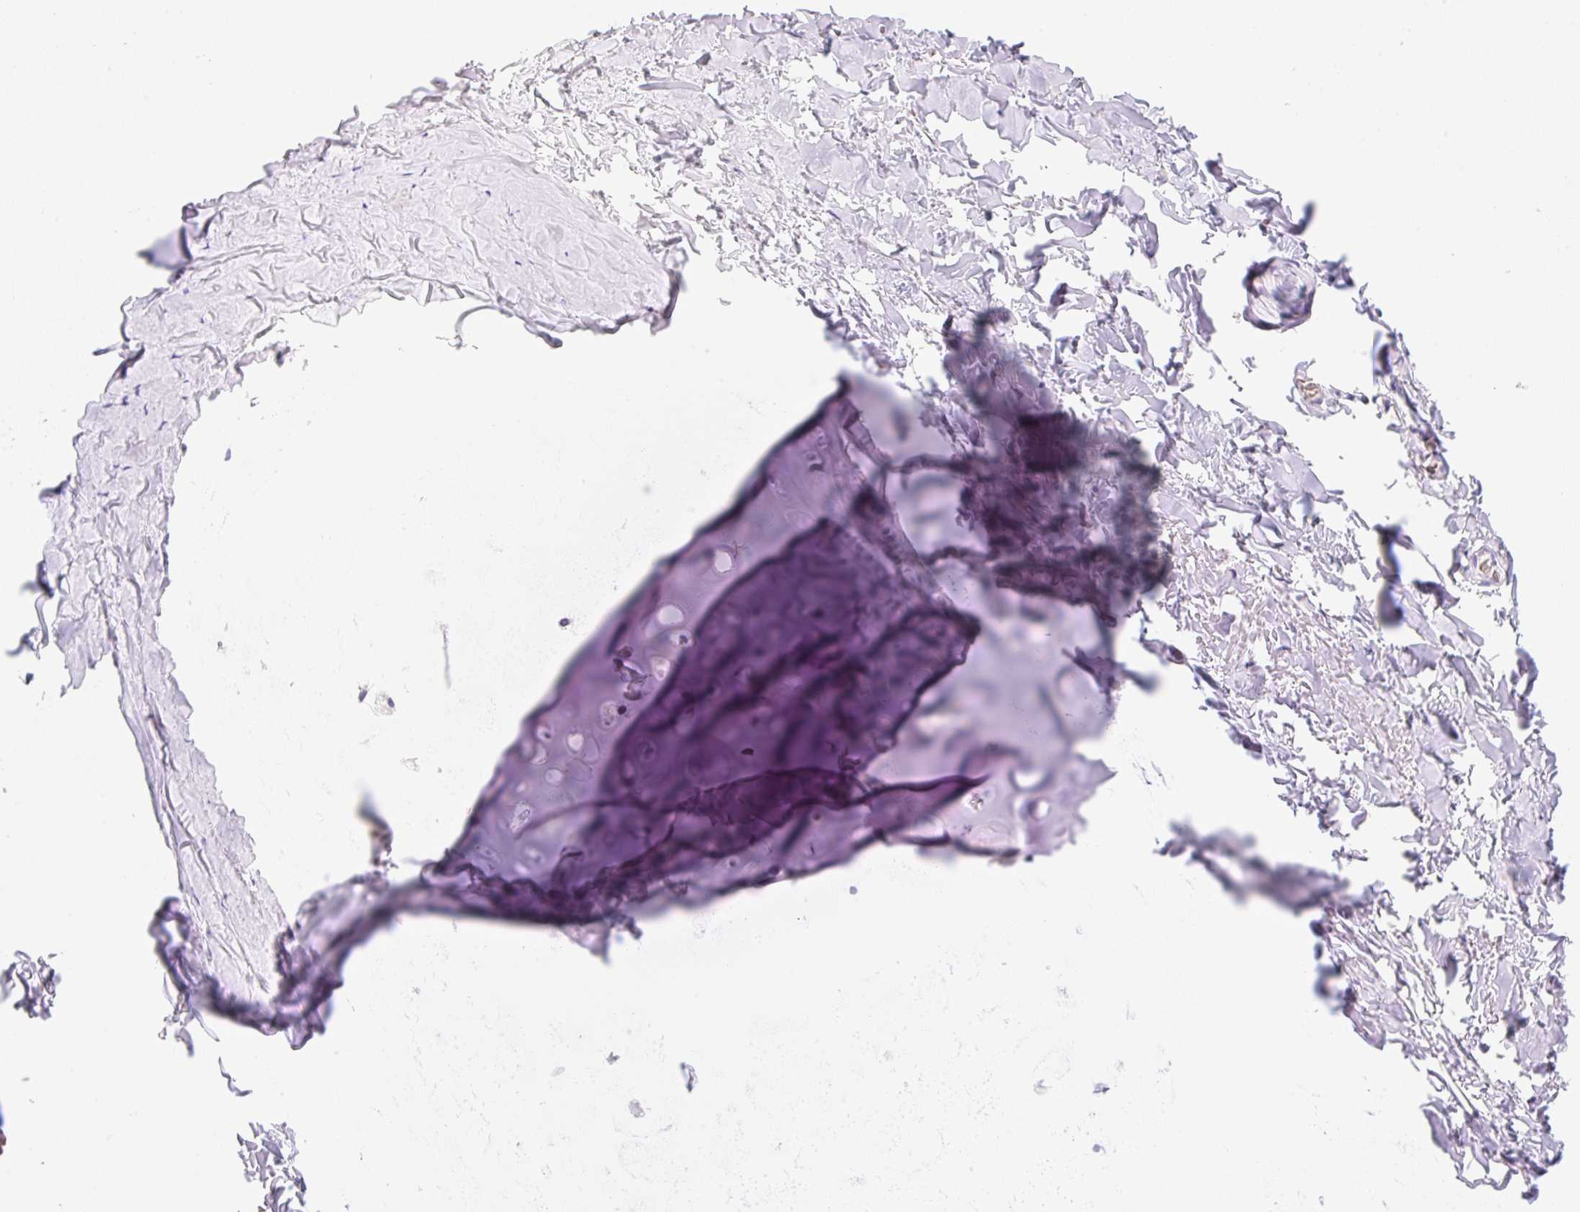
{"staining": {"intensity": "negative", "quantity": "none", "location": "none"}, "tissue": "soft tissue", "cell_type": "Chondrocytes", "image_type": "normal", "snomed": [{"axis": "morphology", "description": "Normal tissue, NOS"}, {"axis": "topography", "description": "Cartilage tissue"}, {"axis": "topography", "description": "Bronchus"}, {"axis": "topography", "description": "Peripheral nerve tissue"}], "caption": "This is a photomicrograph of IHC staining of benign soft tissue, which shows no expression in chondrocytes.", "gene": "KLK8", "patient": {"sex": "male", "age": 67}}